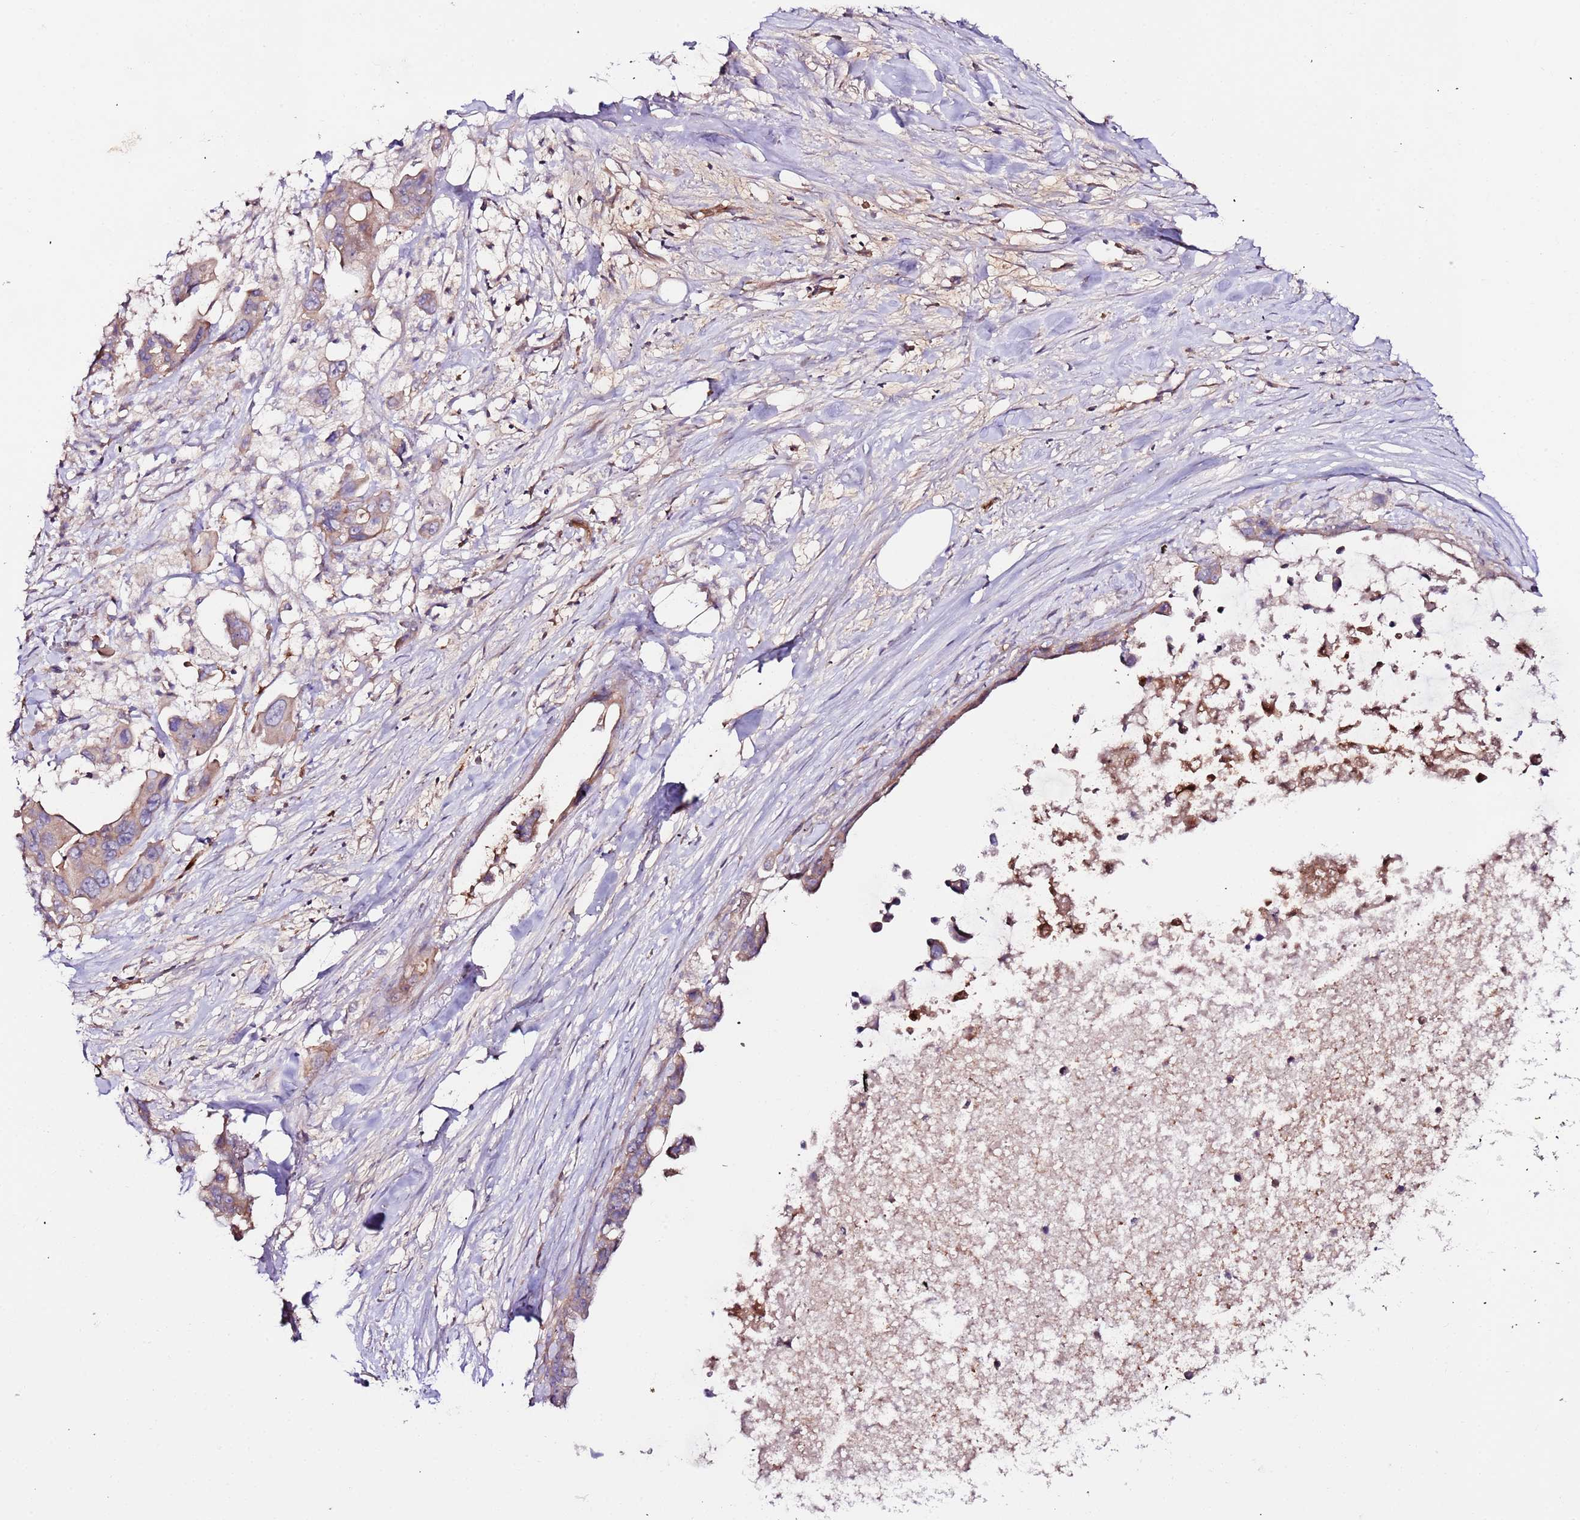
{"staining": {"intensity": "moderate", "quantity": ">75%", "location": "cytoplasmic/membranous"}, "tissue": "pancreatic cancer", "cell_type": "Tumor cells", "image_type": "cancer", "snomed": [{"axis": "morphology", "description": "Adenocarcinoma, NOS"}, {"axis": "topography", "description": "Pancreas"}], "caption": "Pancreatic cancer tissue demonstrates moderate cytoplasmic/membranous staining in about >75% of tumor cells, visualized by immunohistochemistry.", "gene": "FLVCR1", "patient": {"sex": "female", "age": 83}}